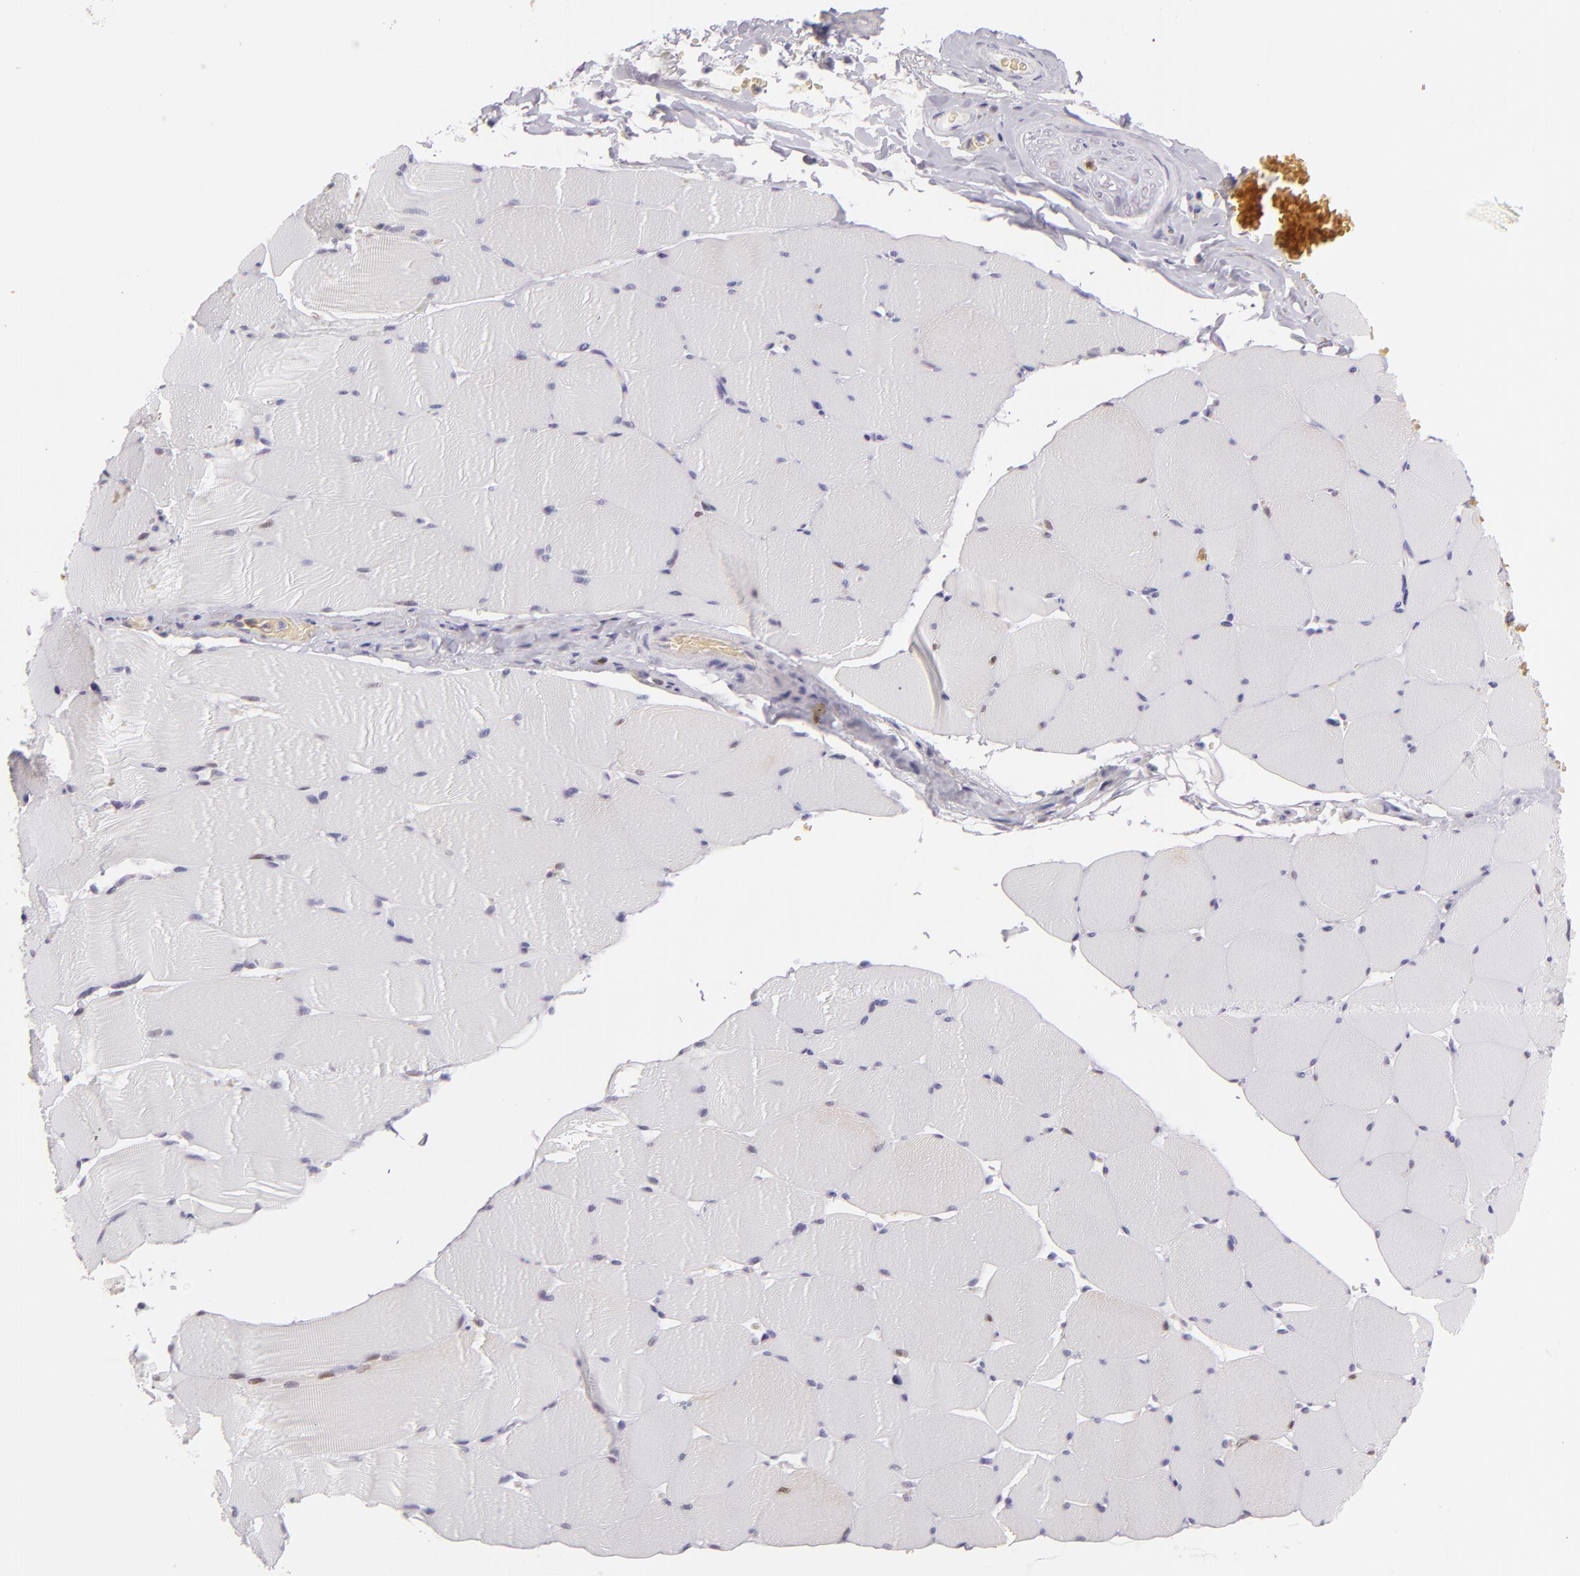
{"staining": {"intensity": "negative", "quantity": "none", "location": "none"}, "tissue": "skeletal muscle", "cell_type": "Myocytes", "image_type": "normal", "snomed": [{"axis": "morphology", "description": "Normal tissue, NOS"}, {"axis": "topography", "description": "Skeletal muscle"}], "caption": "Immunohistochemistry (IHC) micrograph of unremarkable skeletal muscle: human skeletal muscle stained with DAB demonstrates no significant protein staining in myocytes. Brightfield microscopy of IHC stained with DAB (3,3'-diaminobenzidine) (brown) and hematoxylin (blue), captured at high magnification.", "gene": "HSPH1", "patient": {"sex": "male", "age": 62}}